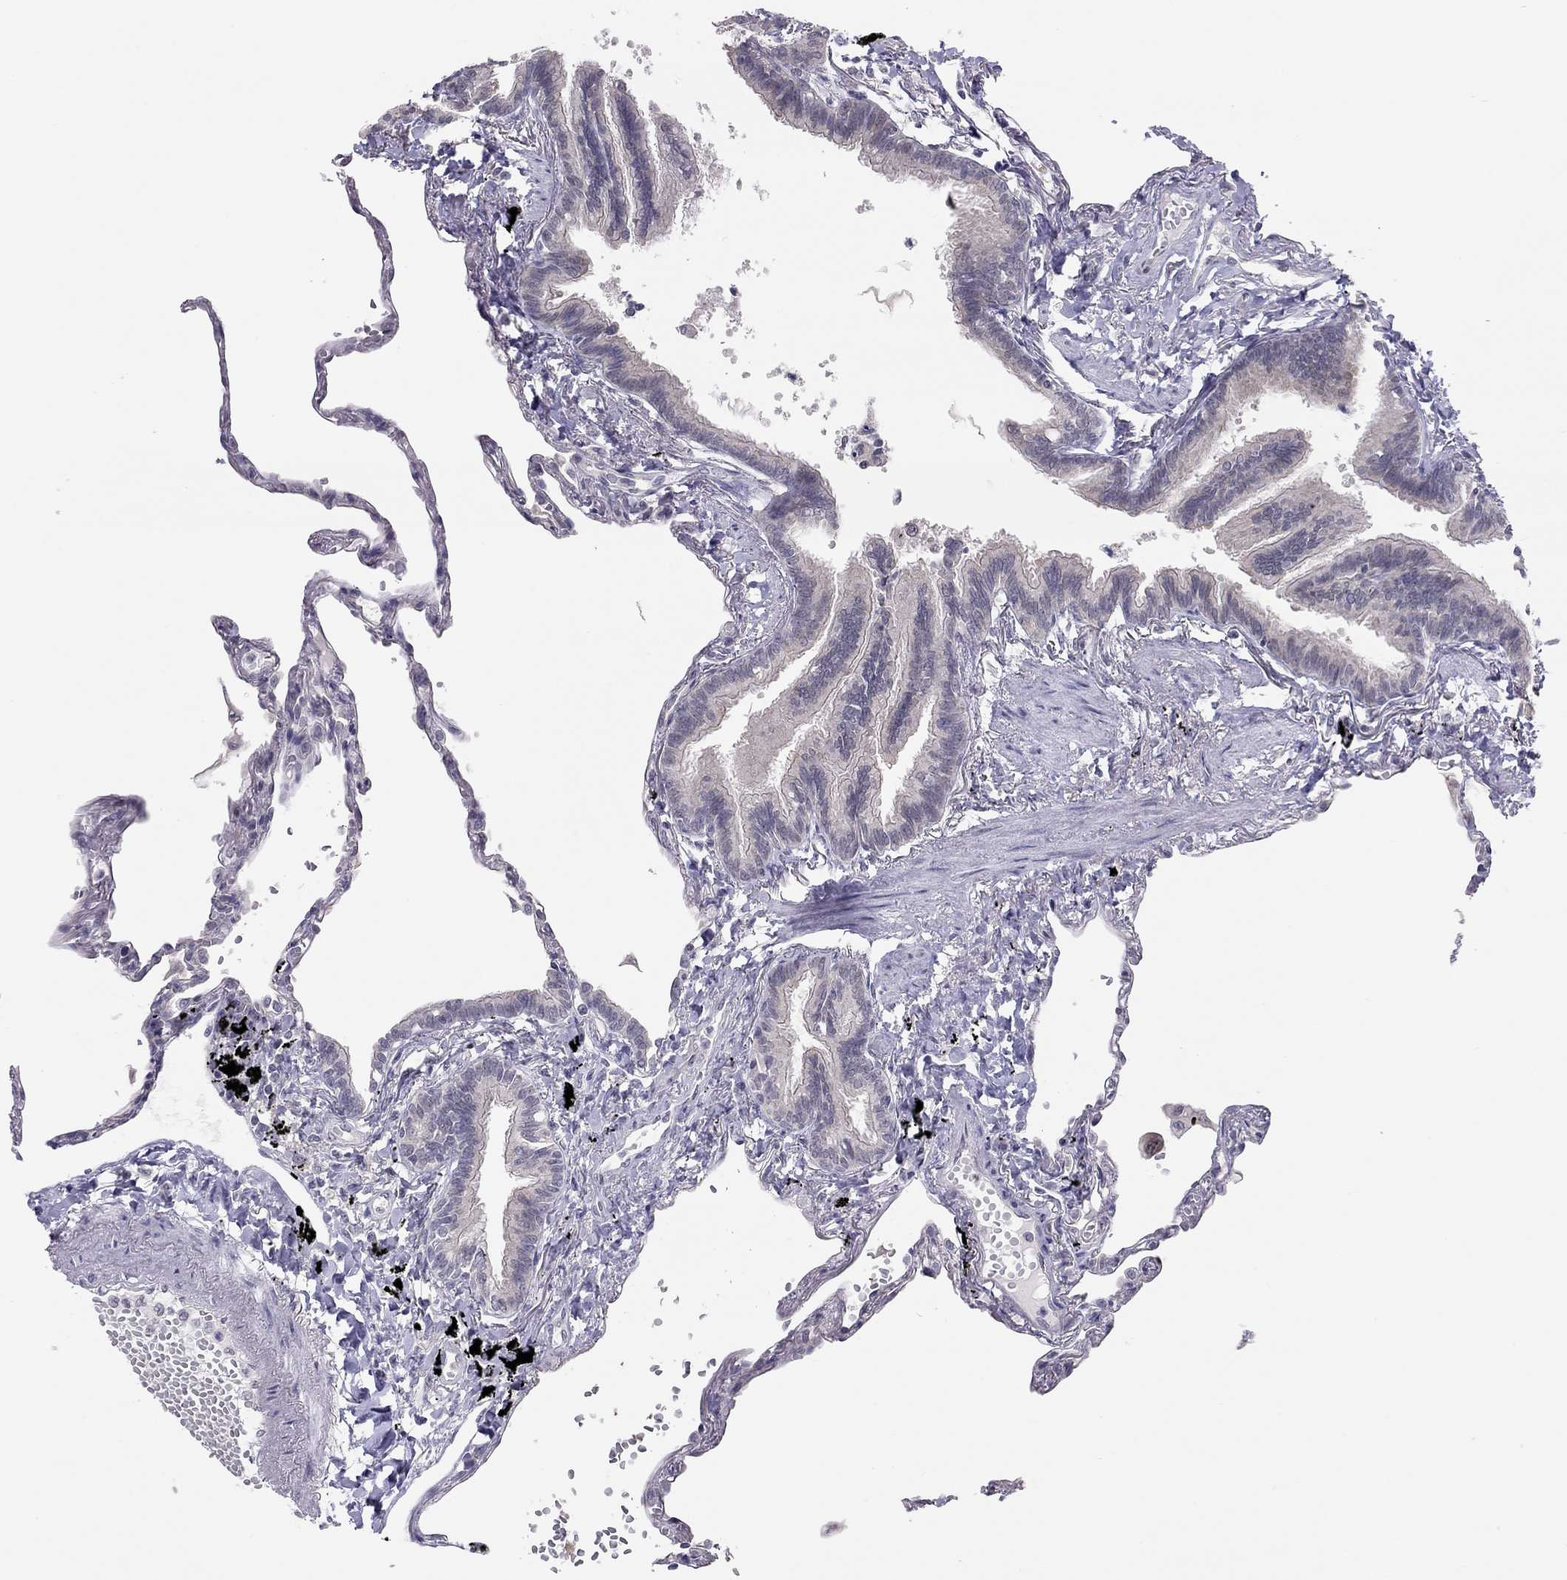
{"staining": {"intensity": "negative", "quantity": "none", "location": "none"}, "tissue": "lung", "cell_type": "Alveolar cells", "image_type": "normal", "snomed": [{"axis": "morphology", "description": "Normal tissue, NOS"}, {"axis": "topography", "description": "Lung"}], "caption": "The histopathology image reveals no staining of alveolar cells in unremarkable lung.", "gene": "HSF2BP", "patient": {"sex": "male", "age": 78}}